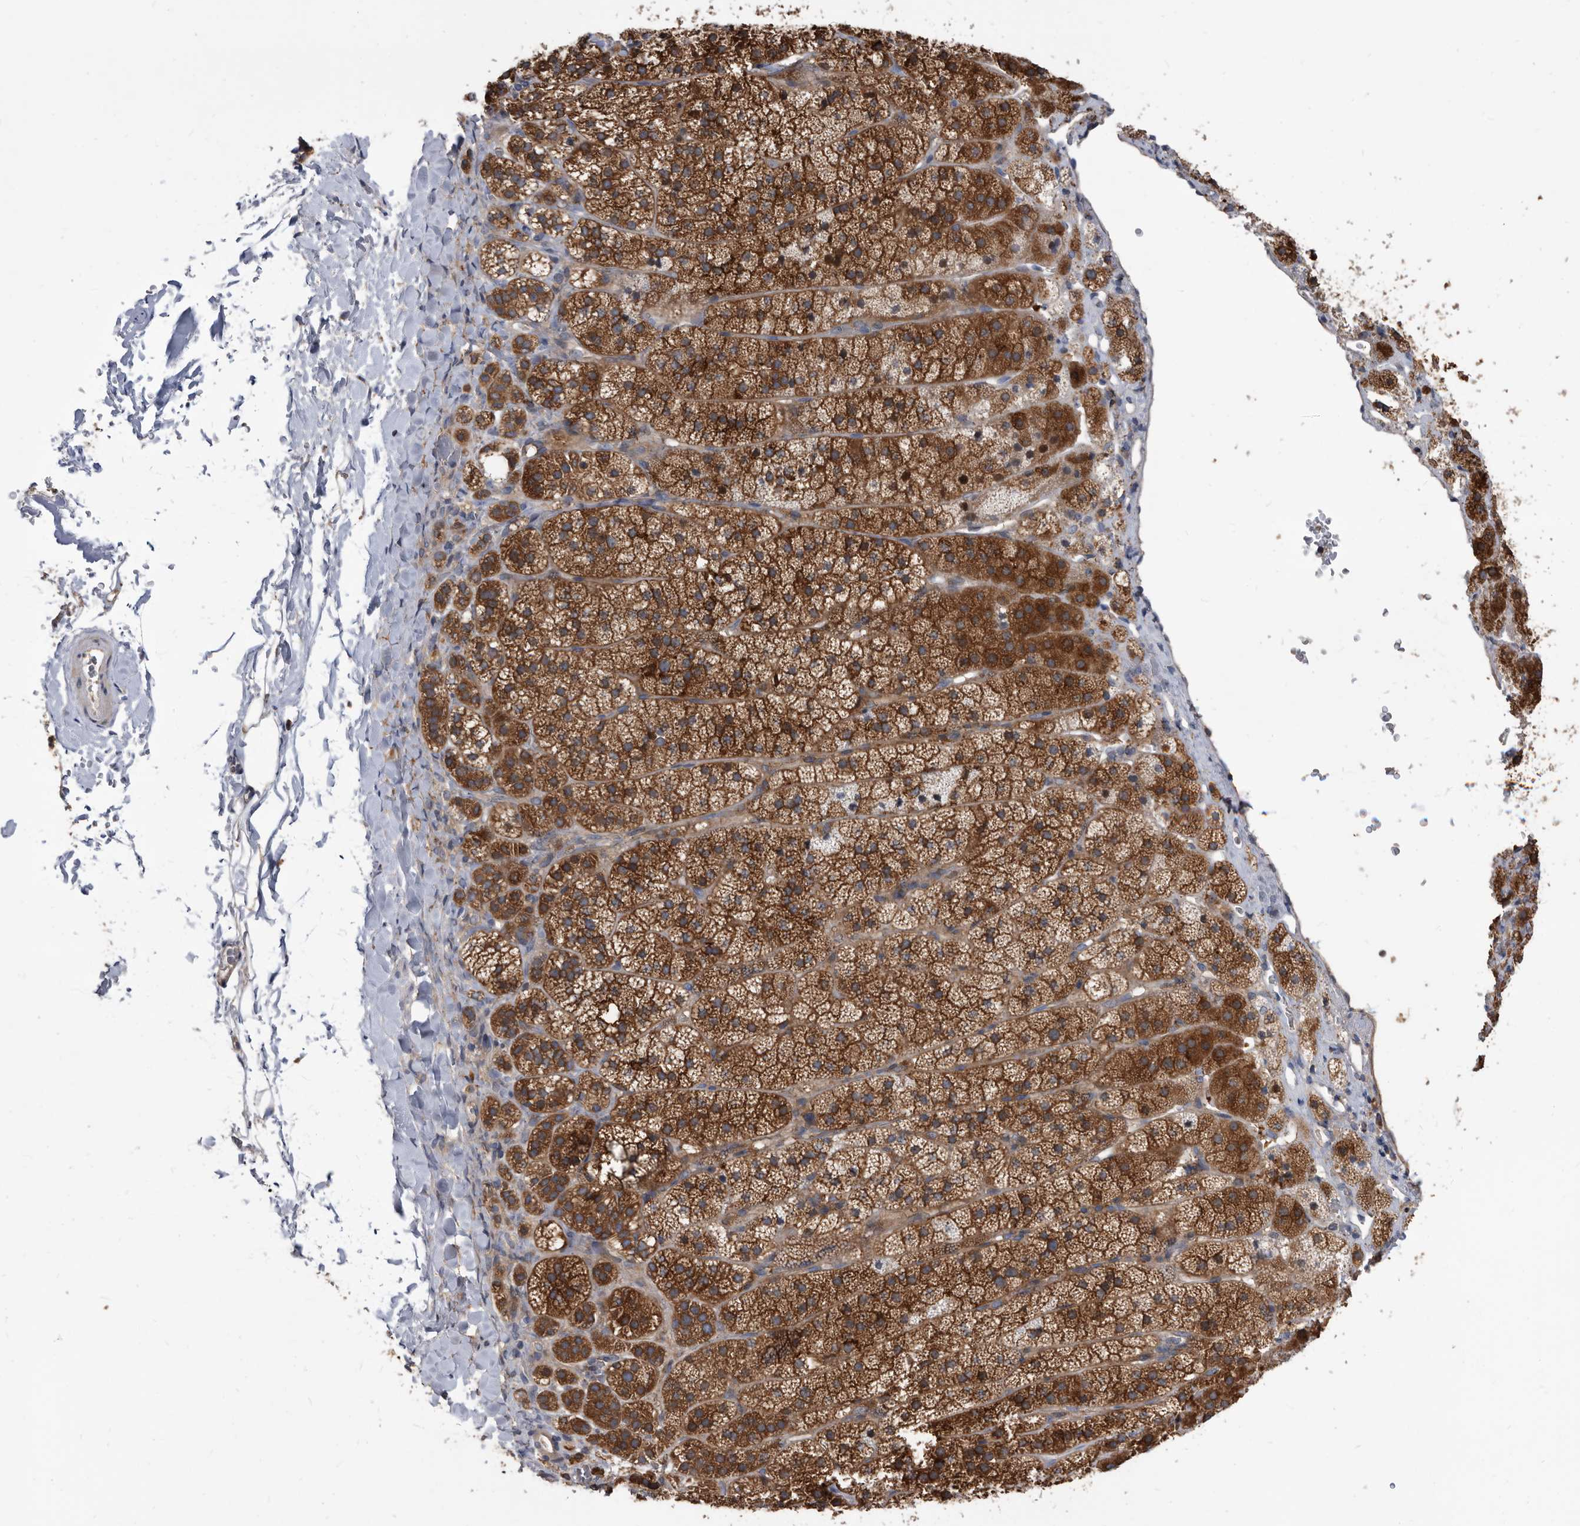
{"staining": {"intensity": "strong", "quantity": ">75%", "location": "cytoplasmic/membranous"}, "tissue": "adrenal gland", "cell_type": "Glandular cells", "image_type": "normal", "snomed": [{"axis": "morphology", "description": "Normal tissue, NOS"}, {"axis": "topography", "description": "Adrenal gland"}], "caption": "The image exhibits immunohistochemical staining of benign adrenal gland. There is strong cytoplasmic/membranous positivity is seen in about >75% of glandular cells.", "gene": "APEH", "patient": {"sex": "female", "age": 44}}